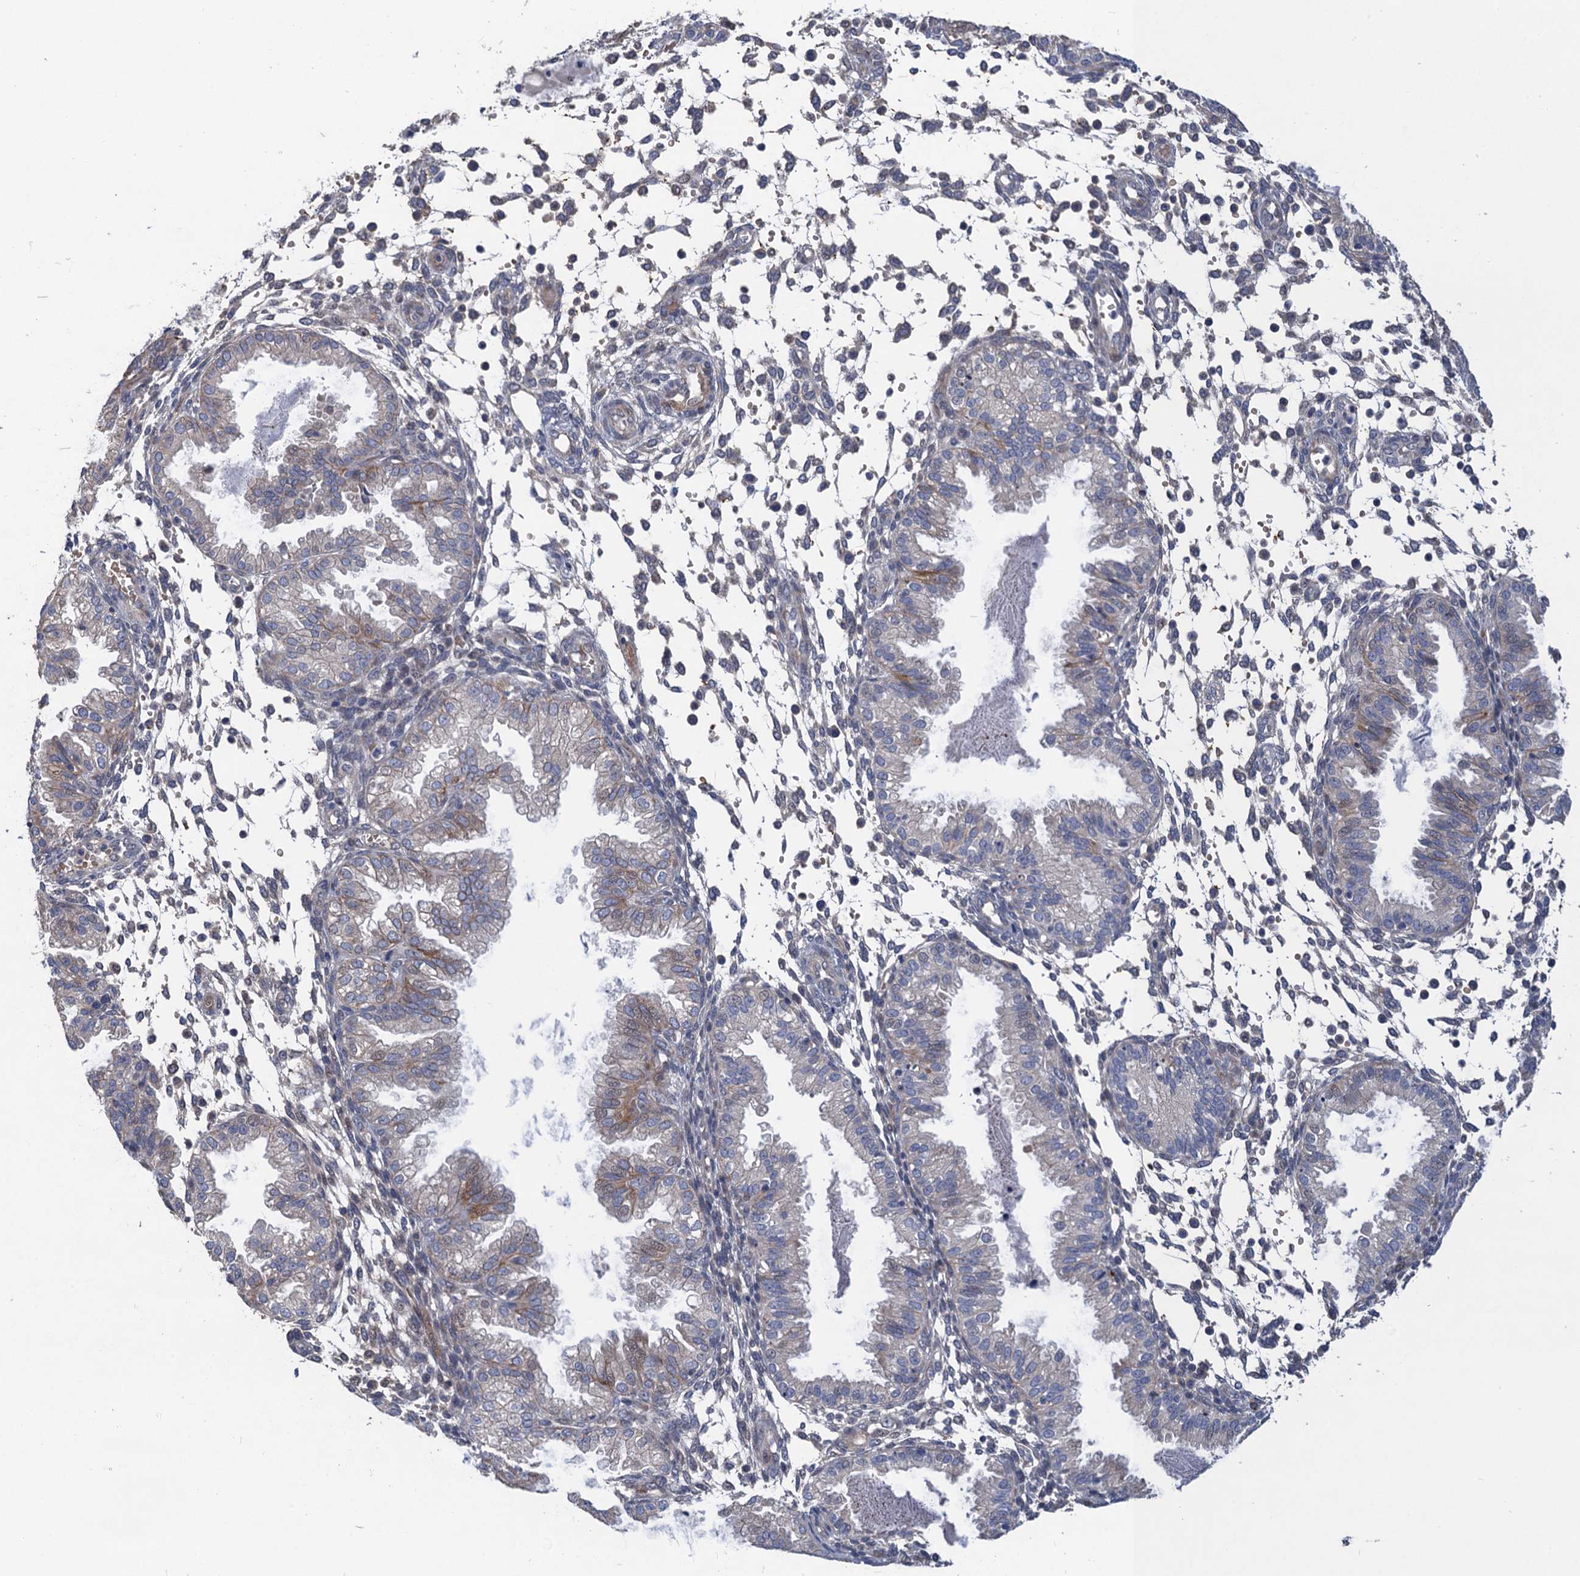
{"staining": {"intensity": "negative", "quantity": "none", "location": "none"}, "tissue": "endometrium", "cell_type": "Cells in endometrial stroma", "image_type": "normal", "snomed": [{"axis": "morphology", "description": "Normal tissue, NOS"}, {"axis": "topography", "description": "Endometrium"}], "caption": "DAB (3,3'-diaminobenzidine) immunohistochemical staining of unremarkable endometrium reveals no significant positivity in cells in endometrial stroma.", "gene": "TRAF7", "patient": {"sex": "female", "age": 33}}